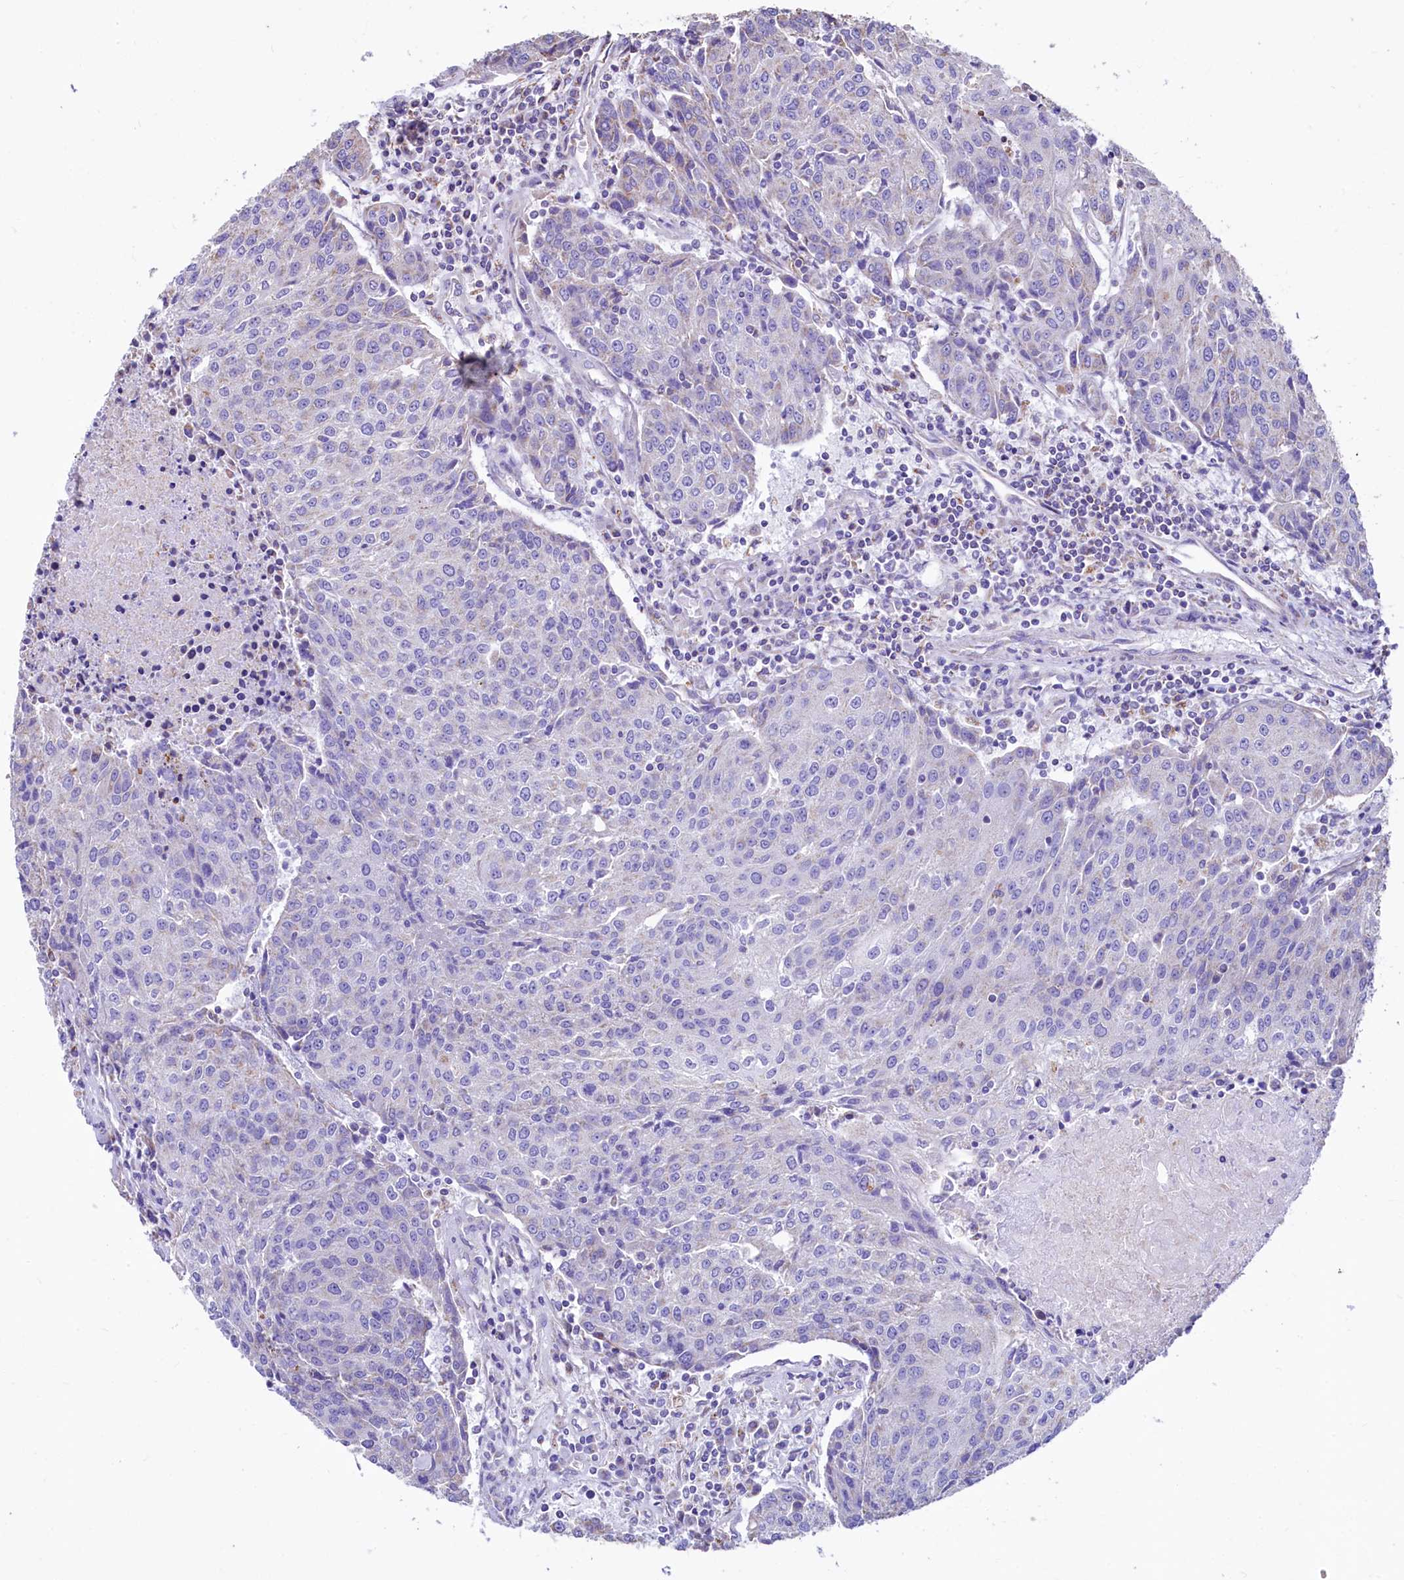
{"staining": {"intensity": "negative", "quantity": "none", "location": "none"}, "tissue": "urothelial cancer", "cell_type": "Tumor cells", "image_type": "cancer", "snomed": [{"axis": "morphology", "description": "Urothelial carcinoma, High grade"}, {"axis": "topography", "description": "Urinary bladder"}], "caption": "An image of urothelial cancer stained for a protein reveals no brown staining in tumor cells.", "gene": "VWCE", "patient": {"sex": "female", "age": 85}}